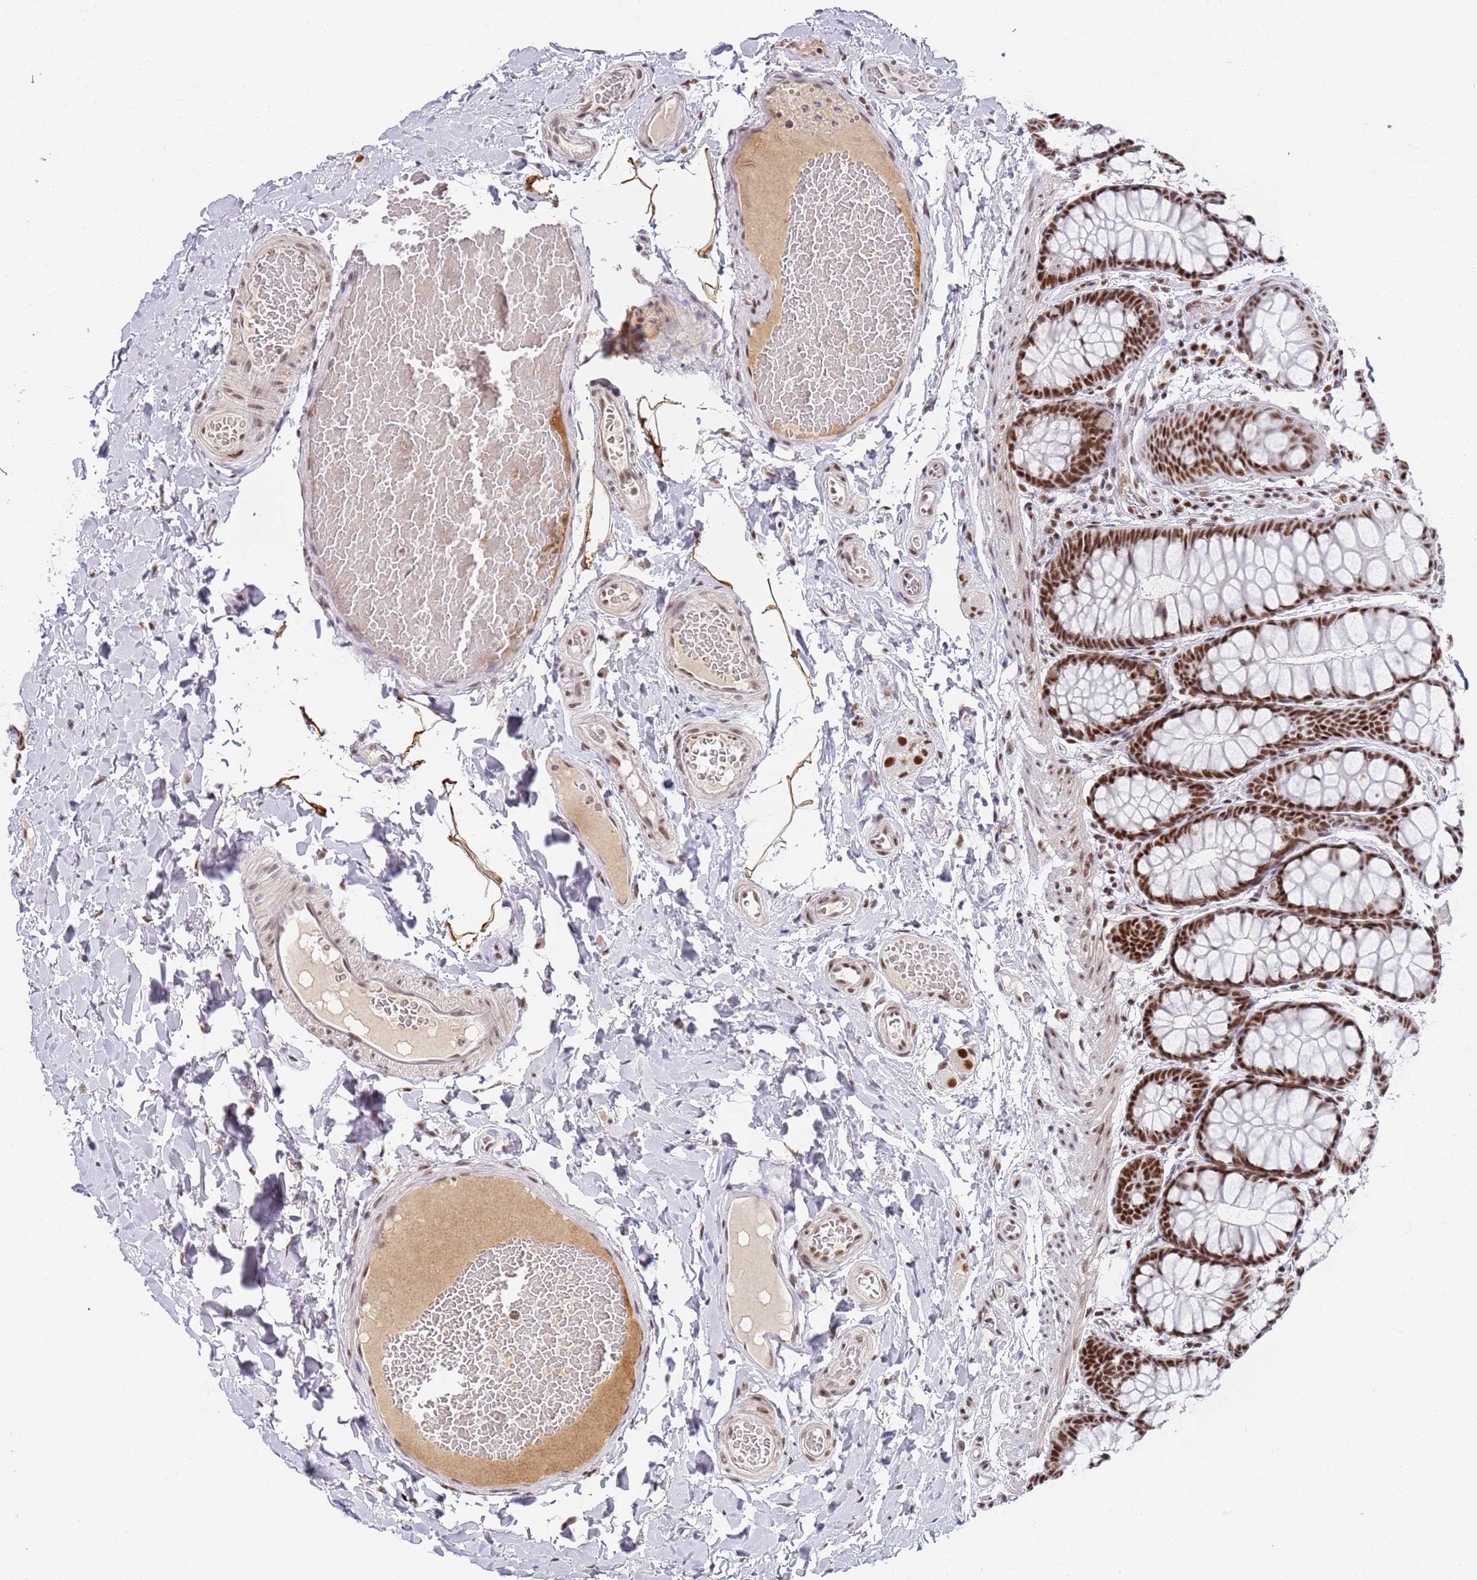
{"staining": {"intensity": "moderate", "quantity": ">75%", "location": "nuclear"}, "tissue": "colon", "cell_type": "Endothelial cells", "image_type": "normal", "snomed": [{"axis": "morphology", "description": "Normal tissue, NOS"}, {"axis": "topography", "description": "Colon"}], "caption": "Immunohistochemical staining of benign human colon exhibits medium levels of moderate nuclear positivity in about >75% of endothelial cells. The protein is shown in brown color, while the nuclei are stained blue.", "gene": "AKAP8L", "patient": {"sex": "male", "age": 47}}